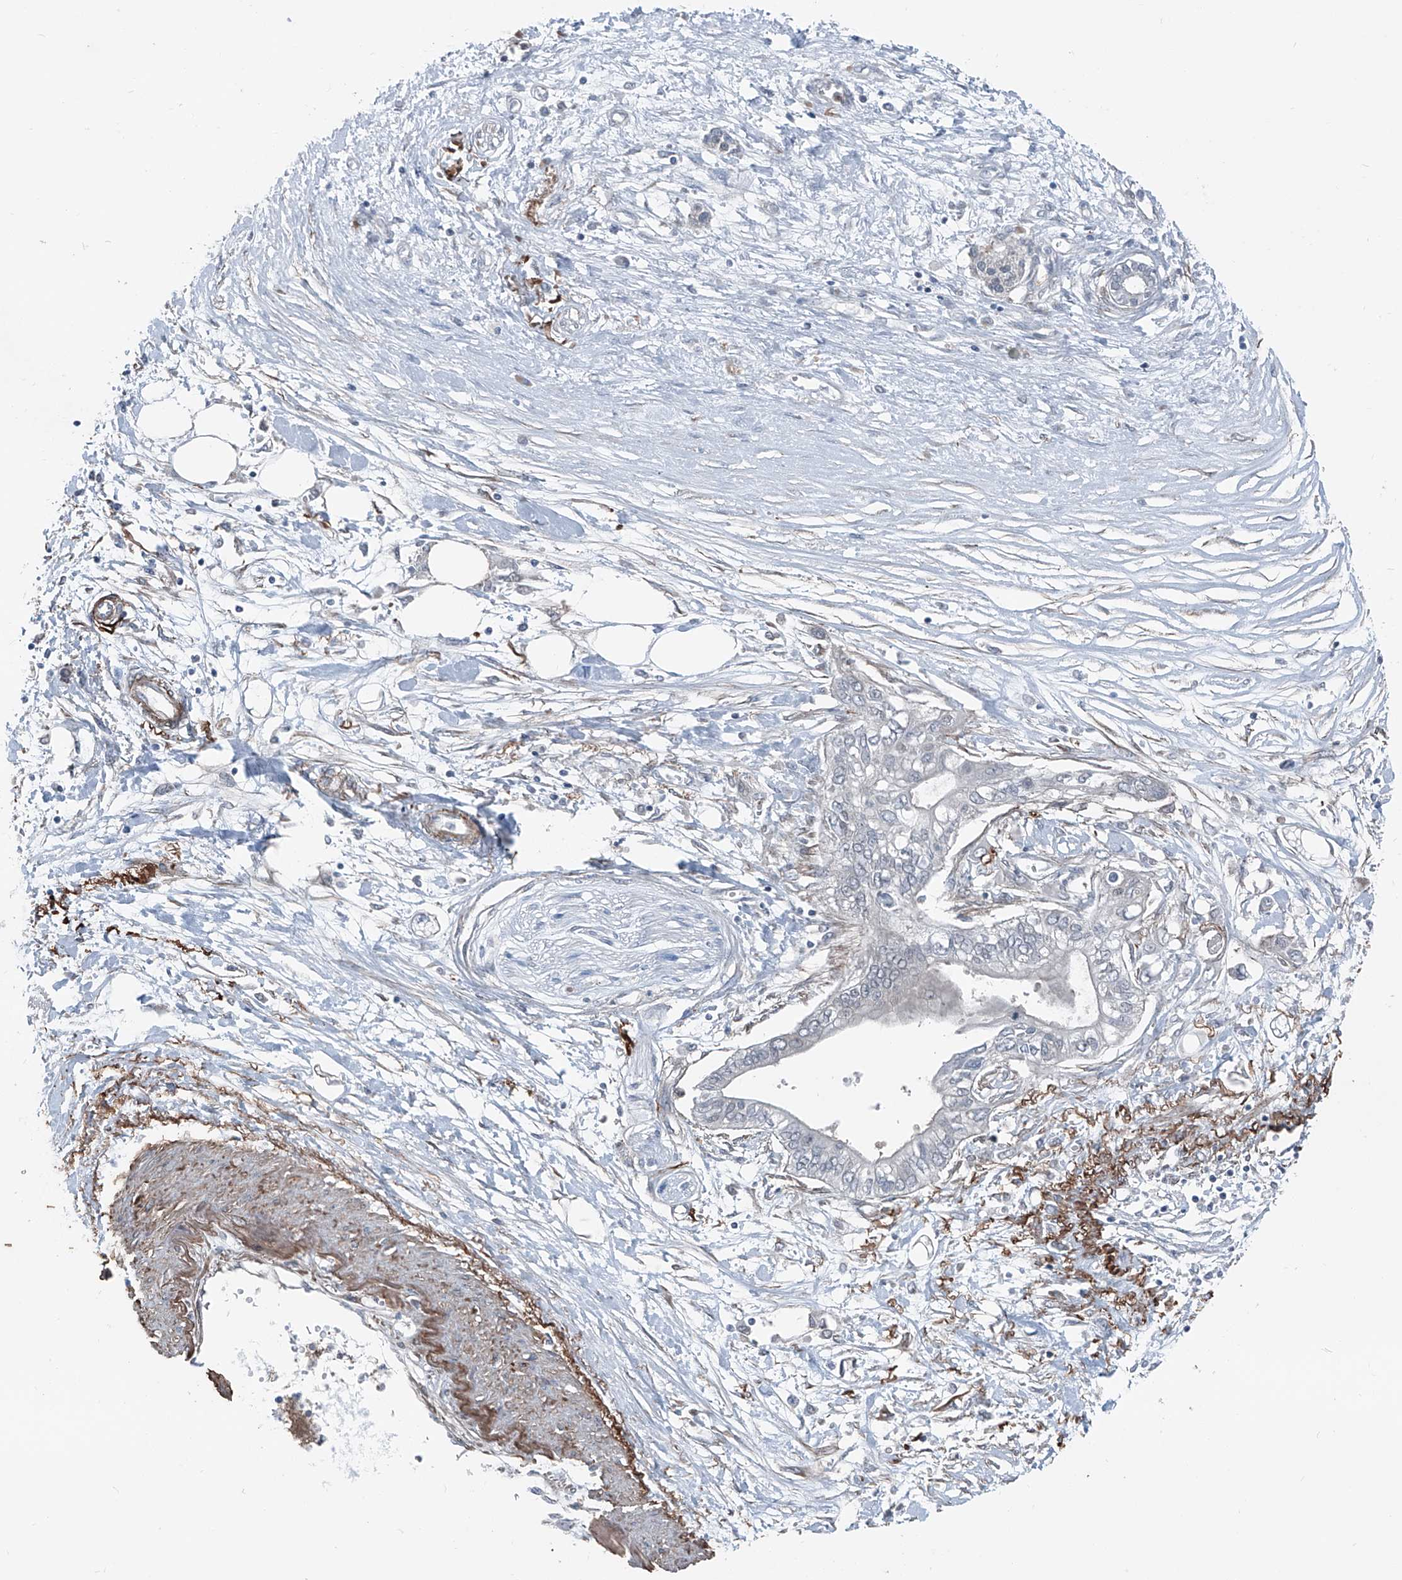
{"staining": {"intensity": "negative", "quantity": "none", "location": "none"}, "tissue": "pancreatic cancer", "cell_type": "Tumor cells", "image_type": "cancer", "snomed": [{"axis": "morphology", "description": "Adenocarcinoma, NOS"}, {"axis": "topography", "description": "Pancreas"}], "caption": "This is an immunohistochemistry image of pancreatic cancer (adenocarcinoma). There is no staining in tumor cells.", "gene": "HSPB11", "patient": {"sex": "female", "age": 77}}